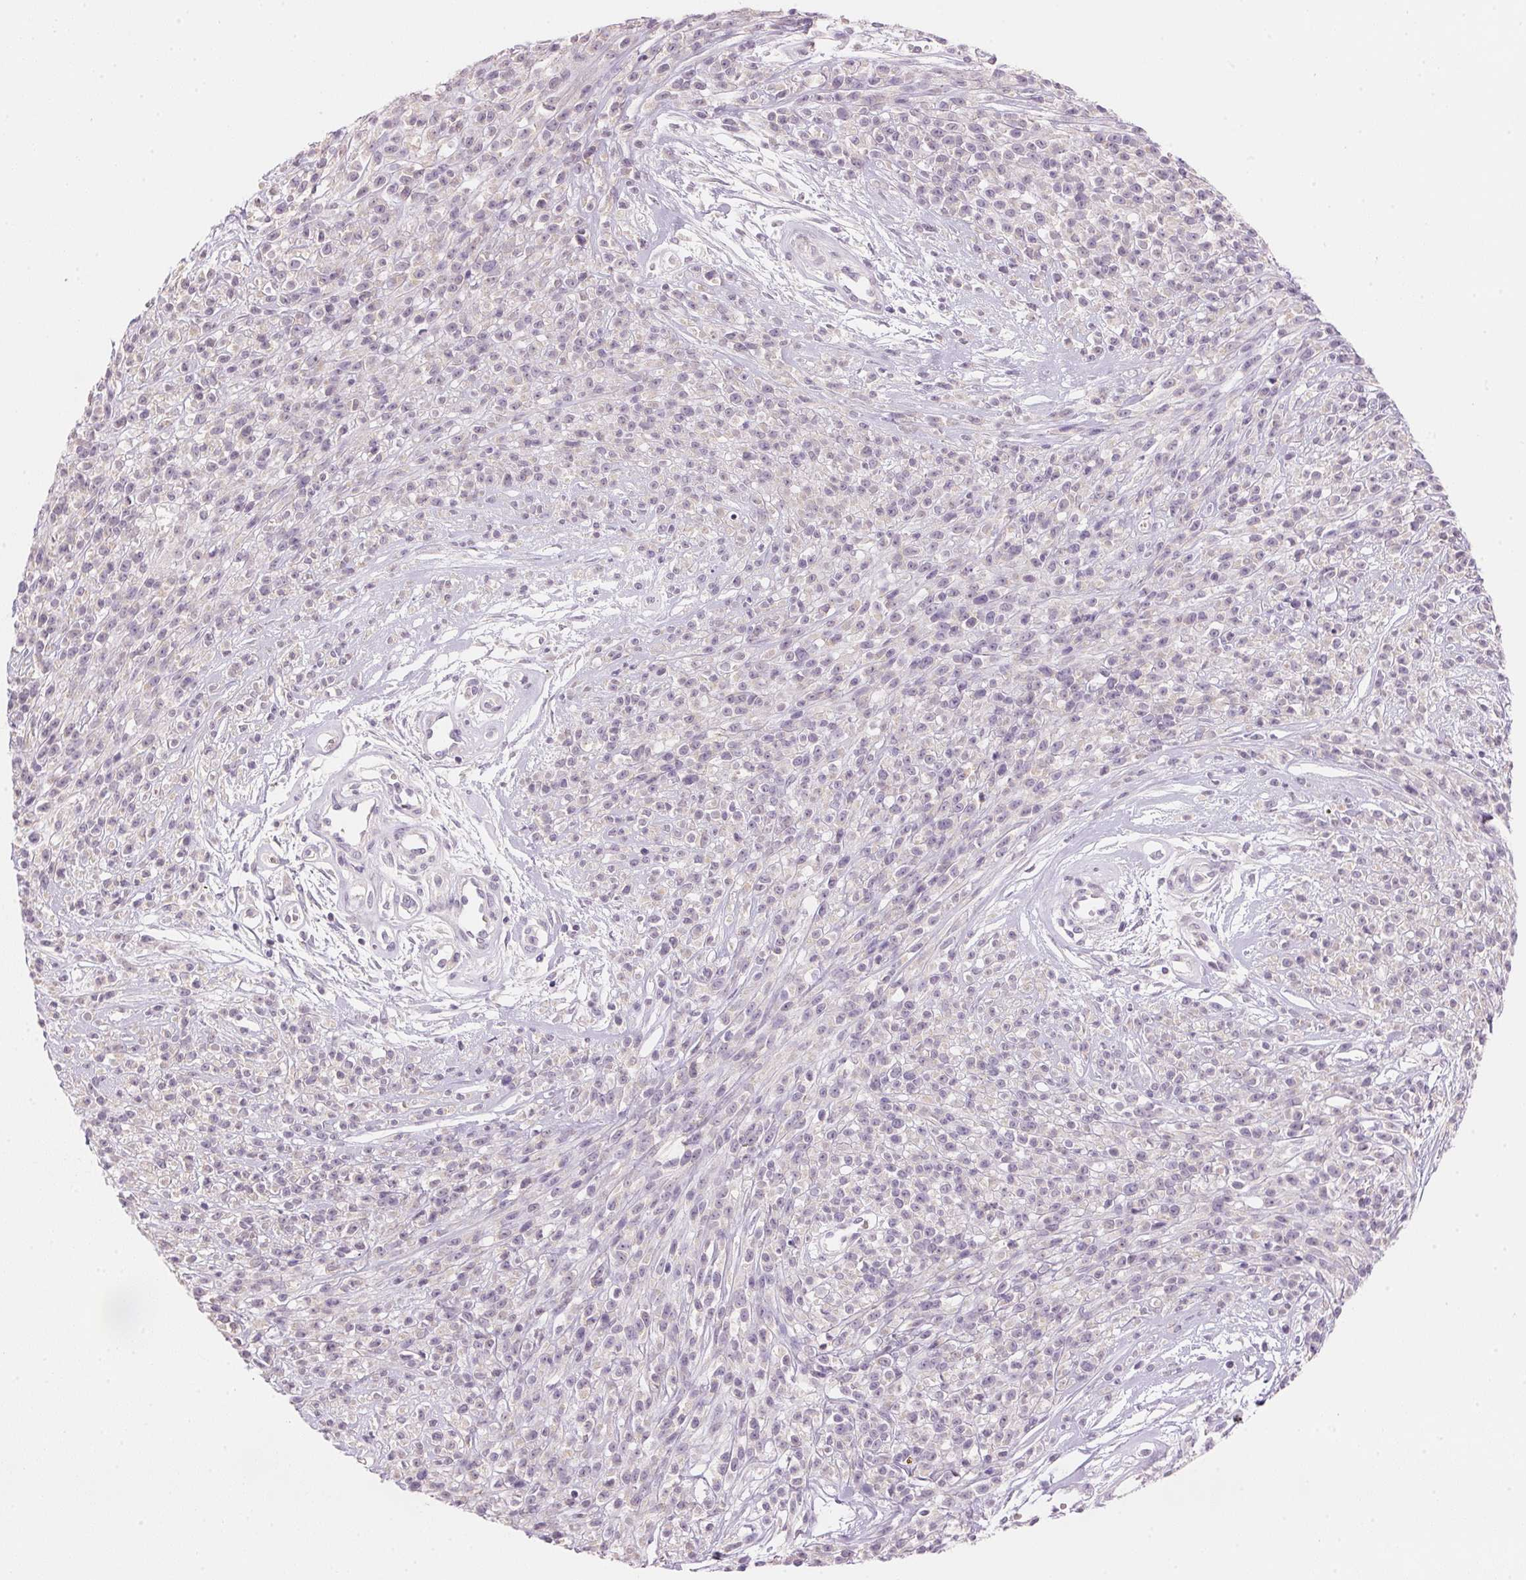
{"staining": {"intensity": "negative", "quantity": "none", "location": "none"}, "tissue": "melanoma", "cell_type": "Tumor cells", "image_type": "cancer", "snomed": [{"axis": "morphology", "description": "Malignant melanoma, NOS"}, {"axis": "topography", "description": "Skin"}, {"axis": "topography", "description": "Skin of trunk"}], "caption": "A micrograph of melanoma stained for a protein reveals no brown staining in tumor cells.", "gene": "CYP11B1", "patient": {"sex": "male", "age": 74}}